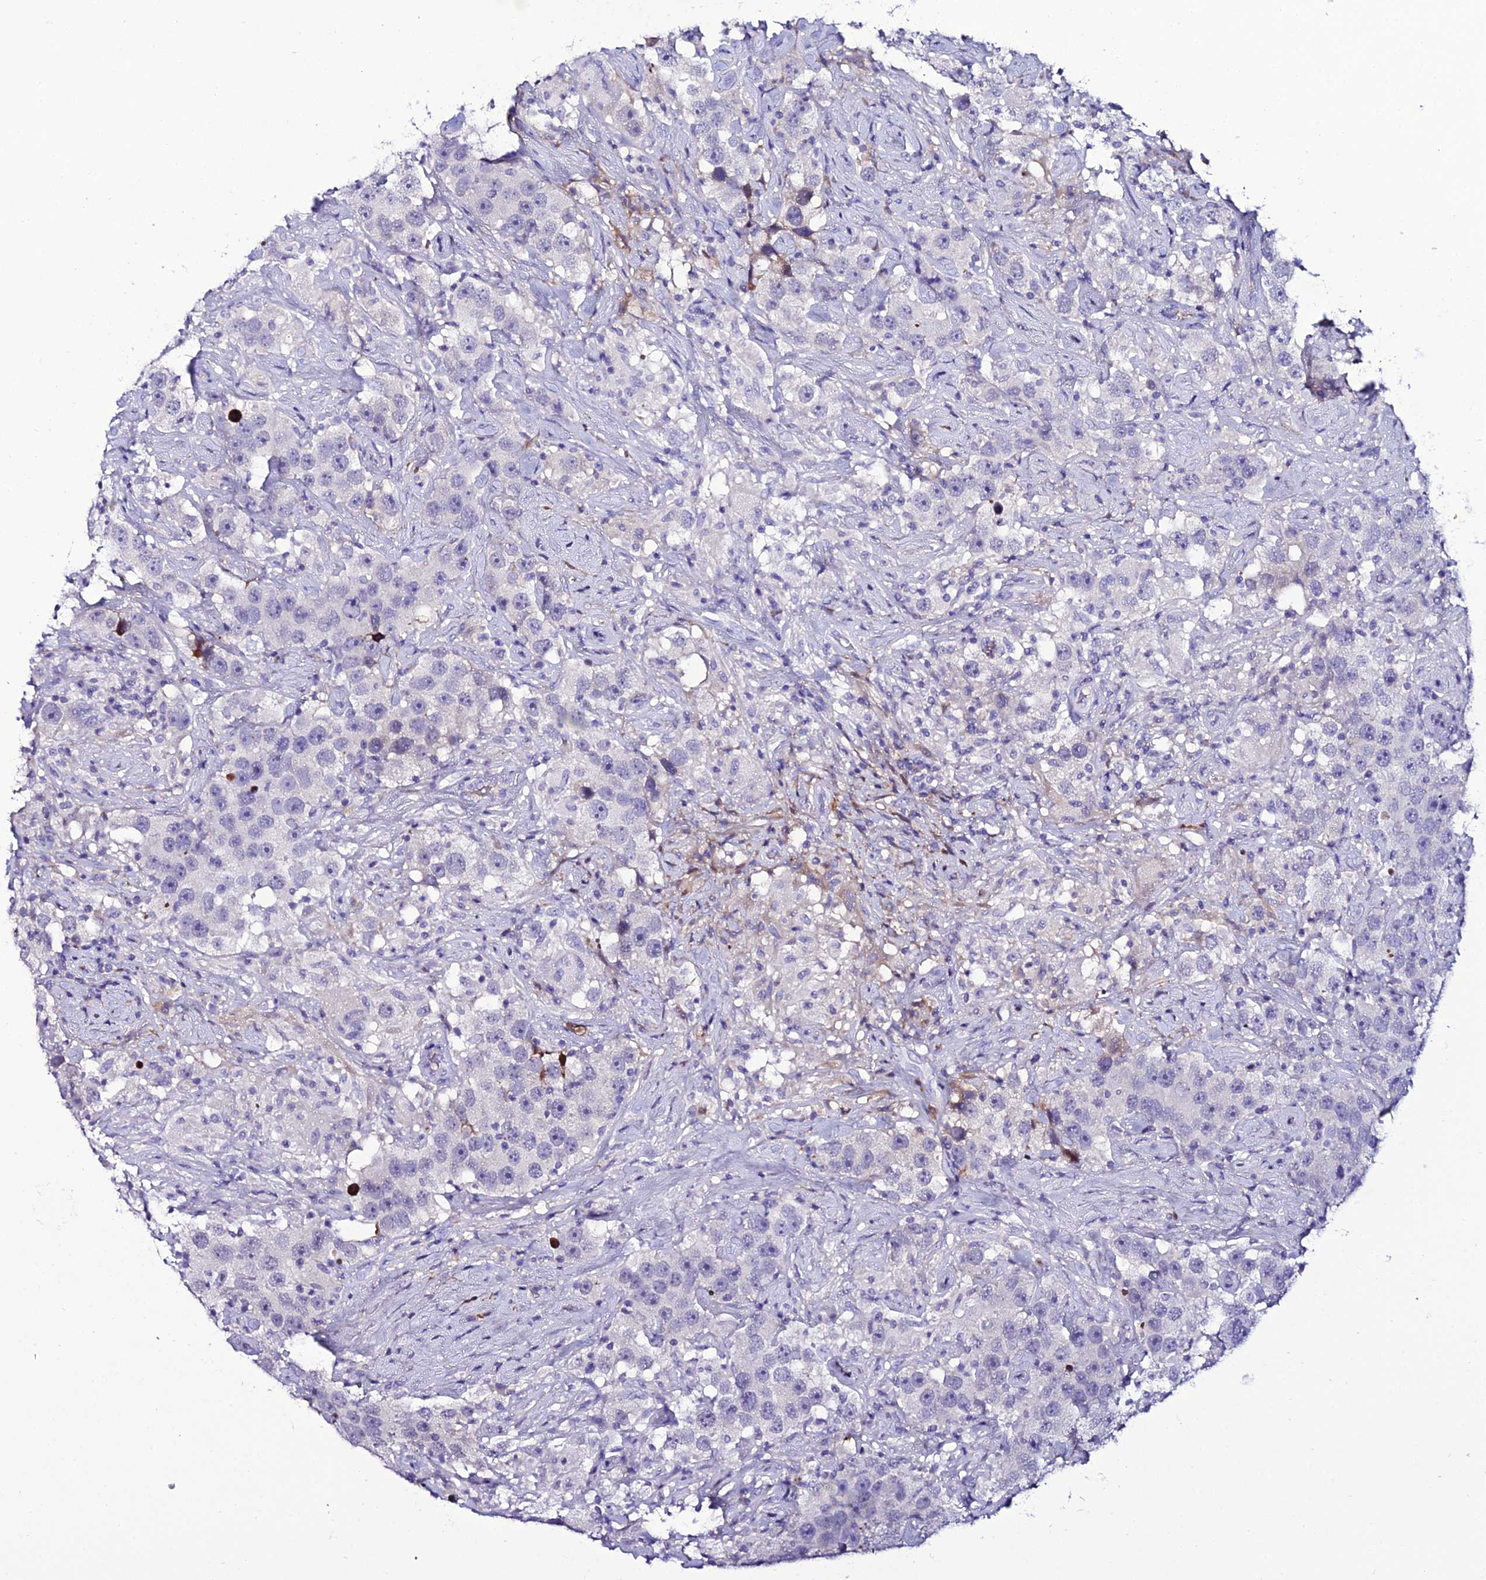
{"staining": {"intensity": "negative", "quantity": "none", "location": "none"}, "tissue": "testis cancer", "cell_type": "Tumor cells", "image_type": "cancer", "snomed": [{"axis": "morphology", "description": "Seminoma, NOS"}, {"axis": "topography", "description": "Testis"}], "caption": "Human seminoma (testis) stained for a protein using IHC shows no staining in tumor cells.", "gene": "DEFB132", "patient": {"sex": "male", "age": 49}}